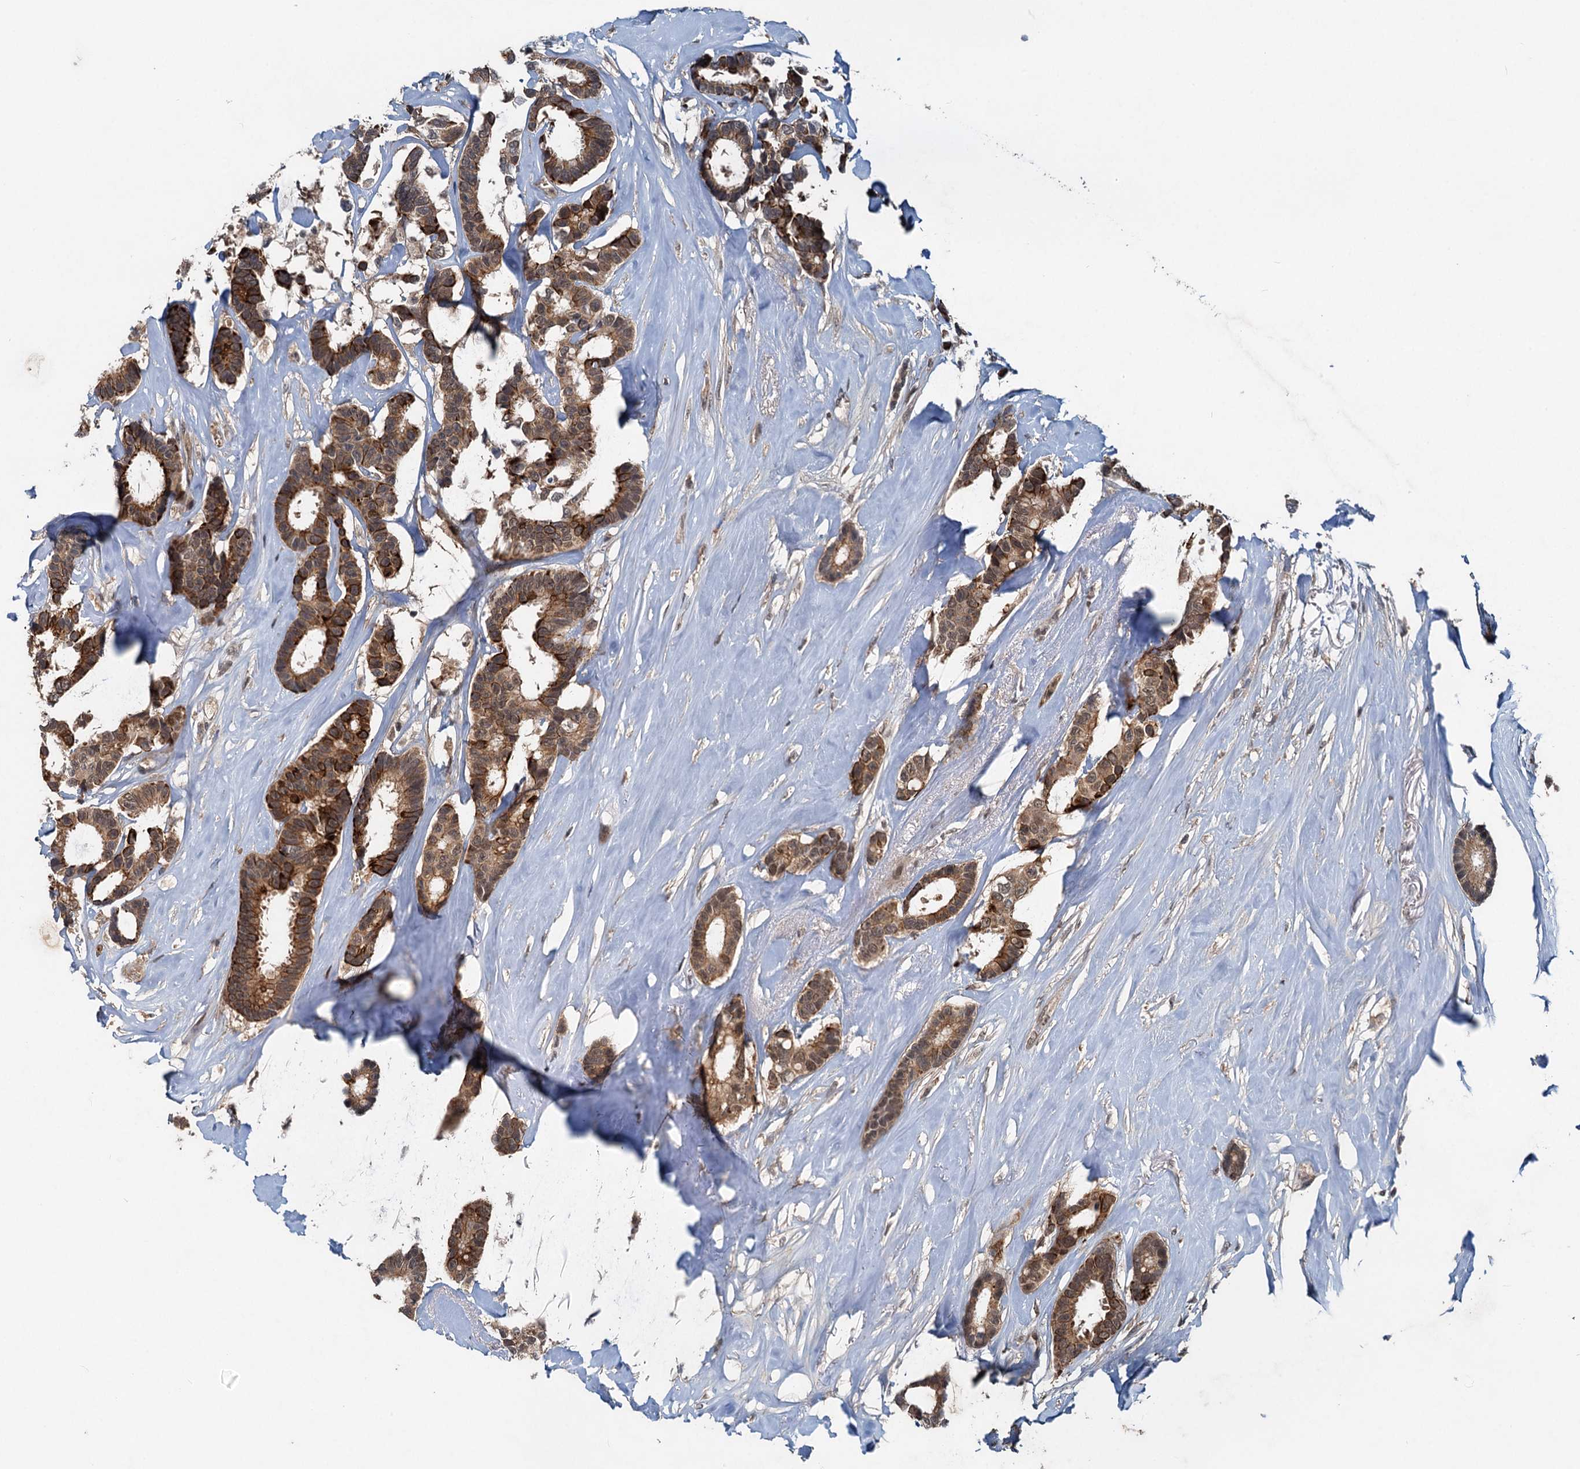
{"staining": {"intensity": "strong", "quantity": ">75%", "location": "cytoplasmic/membranous"}, "tissue": "breast cancer", "cell_type": "Tumor cells", "image_type": "cancer", "snomed": [{"axis": "morphology", "description": "Duct carcinoma"}, {"axis": "topography", "description": "Breast"}], "caption": "A brown stain labels strong cytoplasmic/membranous positivity of a protein in human breast cancer (invasive ductal carcinoma) tumor cells.", "gene": "RITA1", "patient": {"sex": "female", "age": 87}}